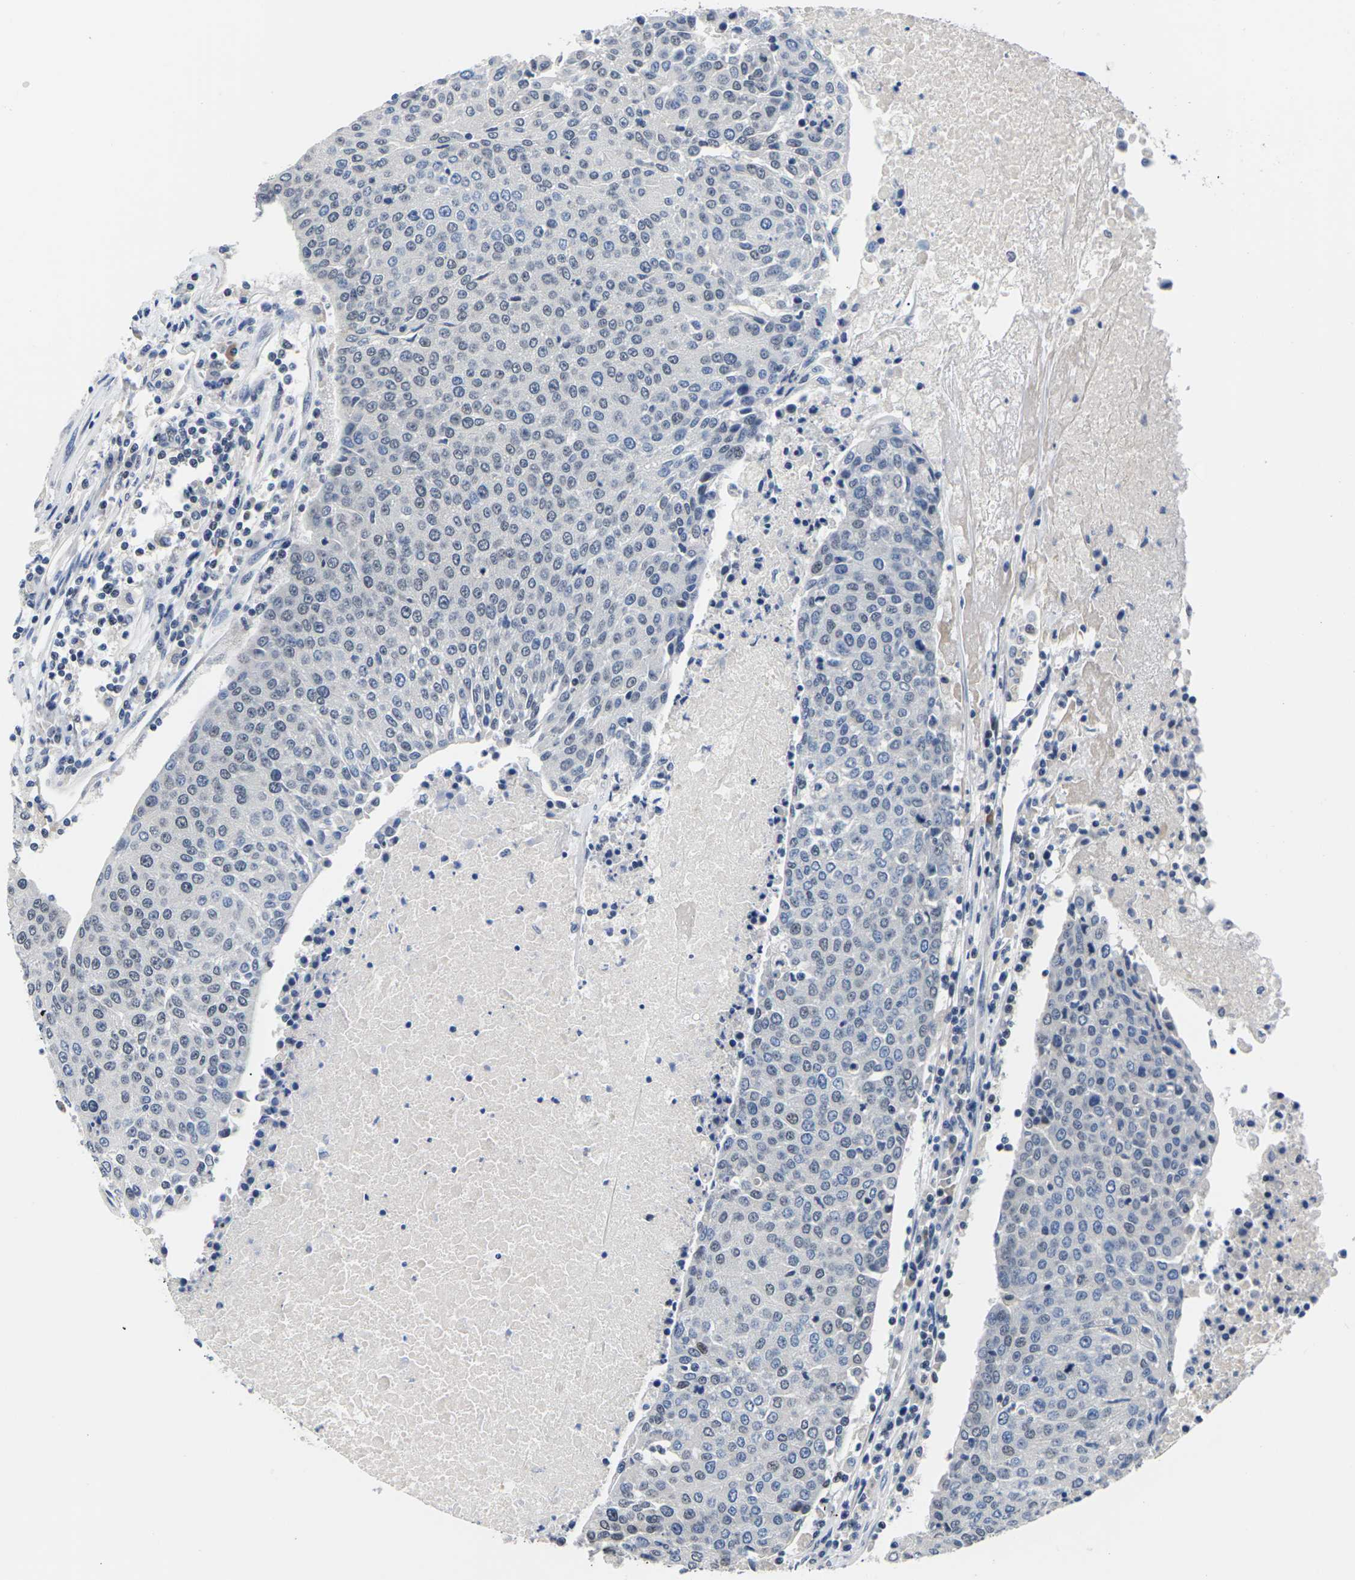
{"staining": {"intensity": "negative", "quantity": "none", "location": "none"}, "tissue": "urothelial cancer", "cell_type": "Tumor cells", "image_type": "cancer", "snomed": [{"axis": "morphology", "description": "Urothelial carcinoma, High grade"}, {"axis": "topography", "description": "Urinary bladder"}], "caption": "This is a photomicrograph of immunohistochemistry (IHC) staining of urothelial carcinoma (high-grade), which shows no expression in tumor cells.", "gene": "ST6GAL2", "patient": {"sex": "female", "age": 85}}